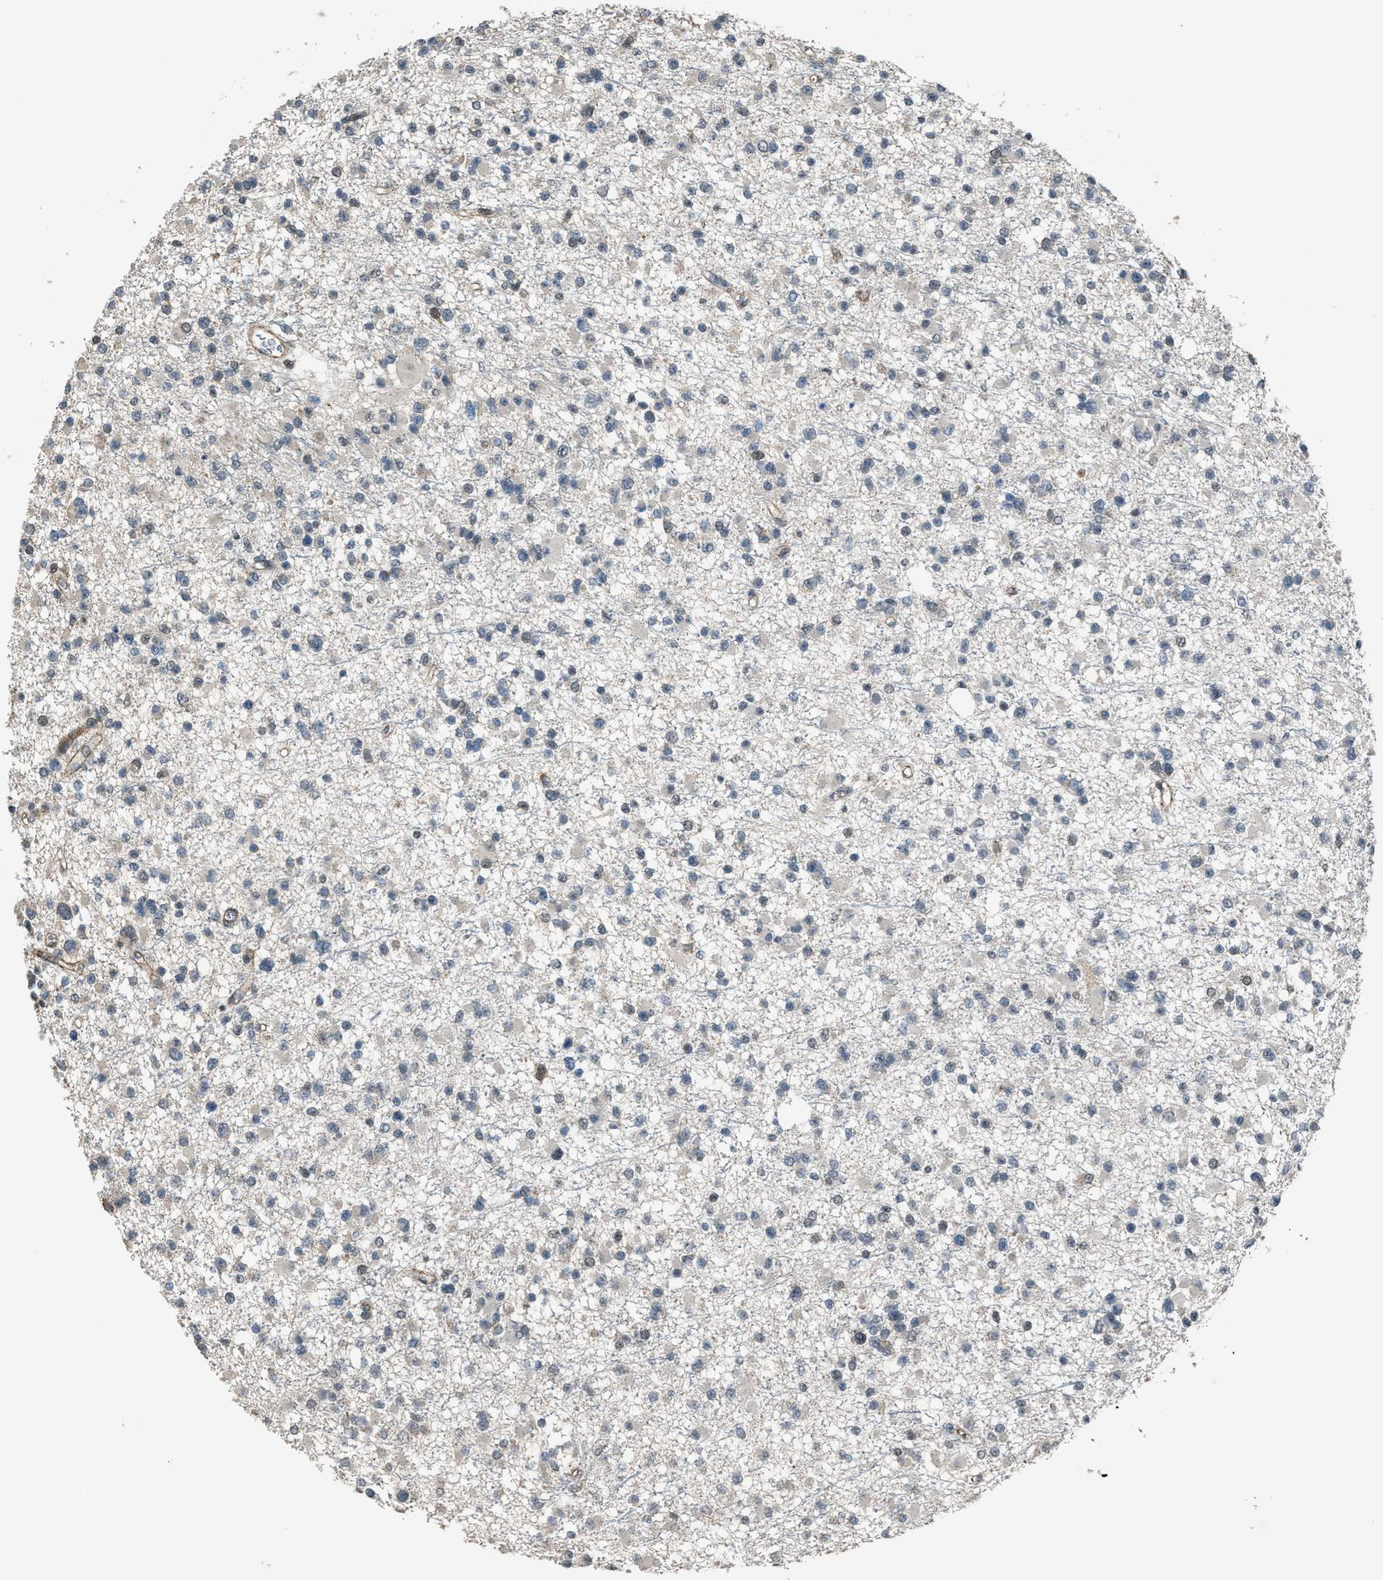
{"staining": {"intensity": "negative", "quantity": "none", "location": "none"}, "tissue": "glioma", "cell_type": "Tumor cells", "image_type": "cancer", "snomed": [{"axis": "morphology", "description": "Glioma, malignant, Low grade"}, {"axis": "topography", "description": "Brain"}], "caption": "The image demonstrates no staining of tumor cells in malignant glioma (low-grade). (IHC, brightfield microscopy, high magnification).", "gene": "DPF2", "patient": {"sex": "female", "age": 22}}